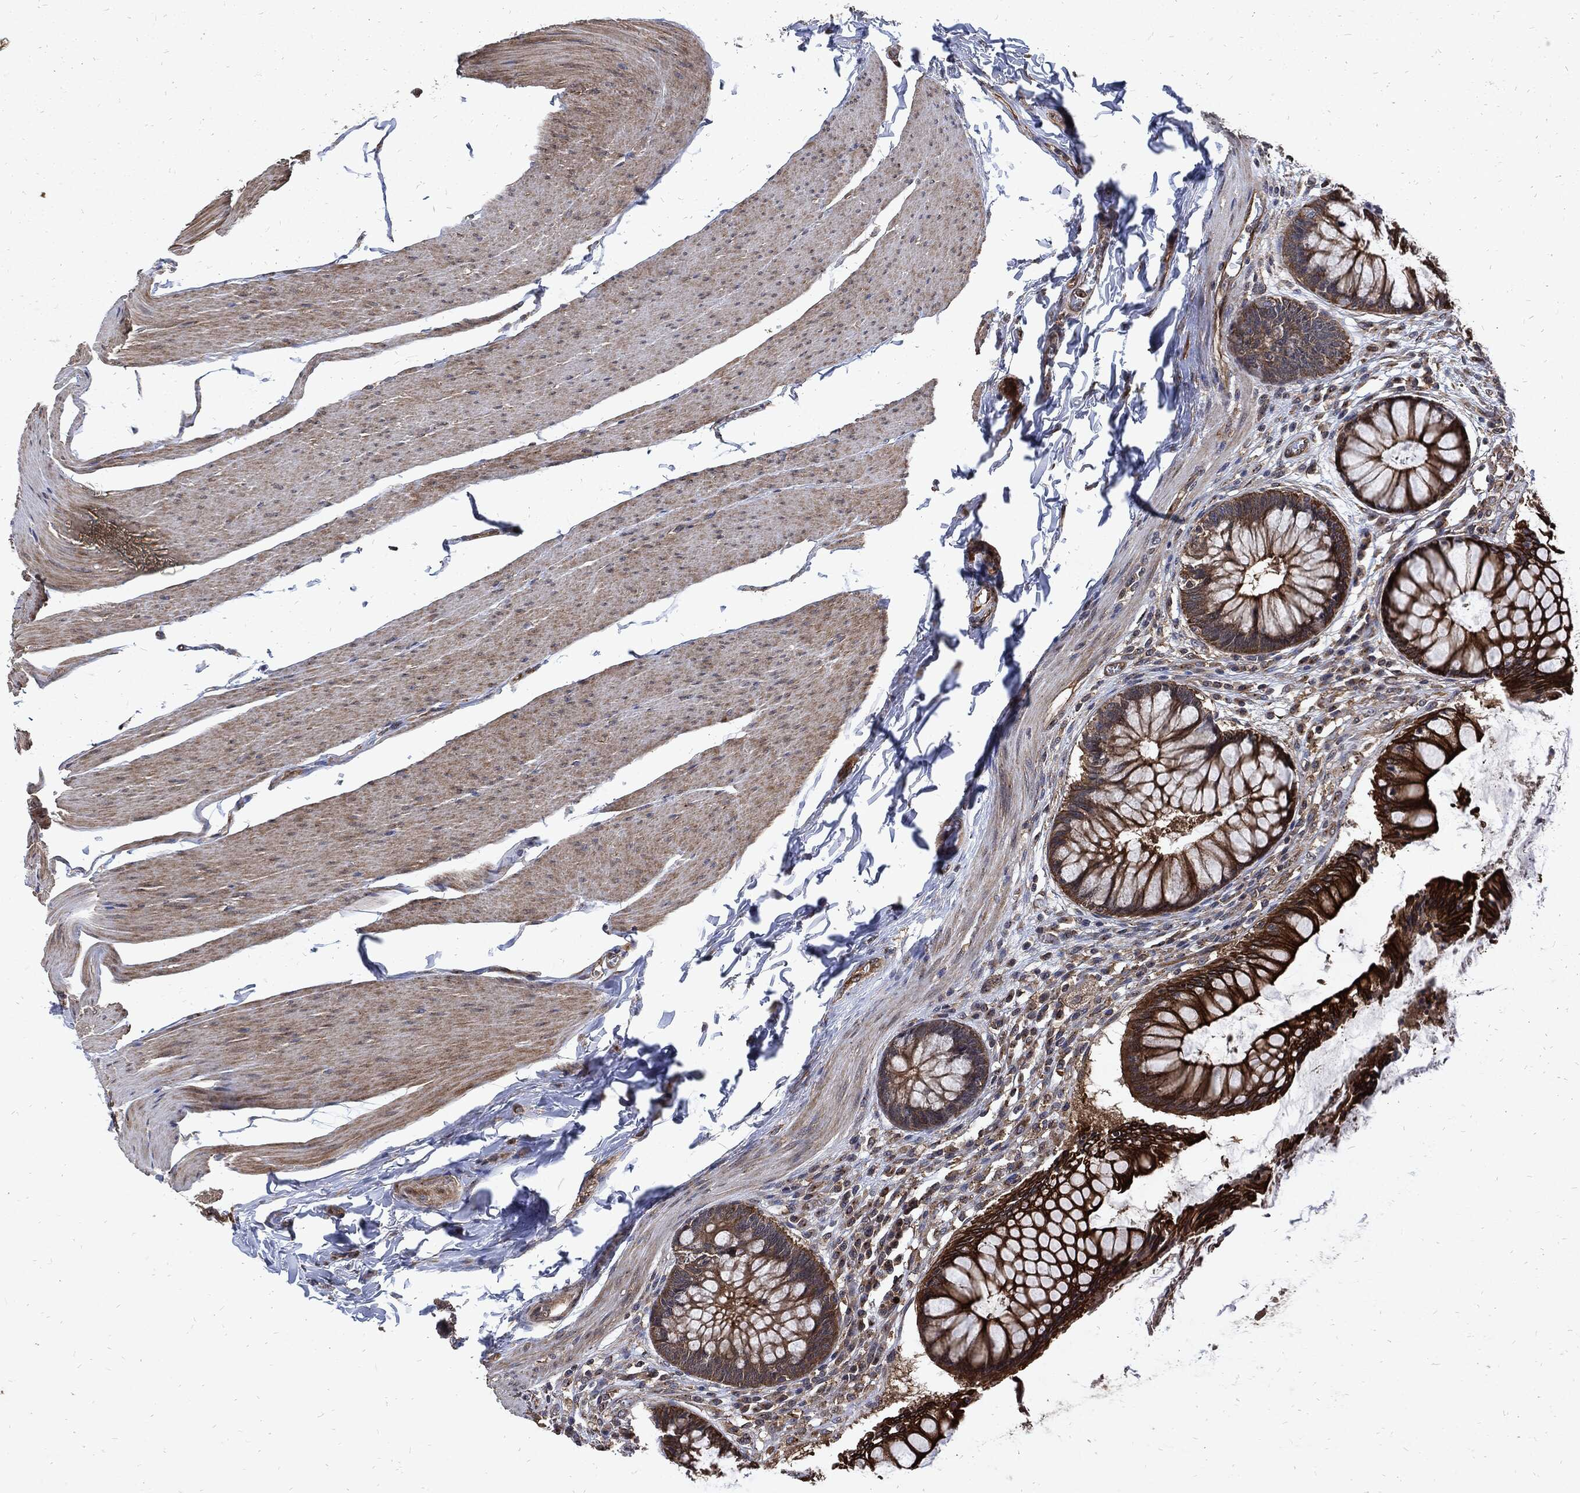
{"staining": {"intensity": "strong", "quantity": "25%-75%", "location": "cytoplasmic/membranous"}, "tissue": "rectum", "cell_type": "Glandular cells", "image_type": "normal", "snomed": [{"axis": "morphology", "description": "Normal tissue, NOS"}, {"axis": "topography", "description": "Rectum"}], "caption": "A high amount of strong cytoplasmic/membranous expression is appreciated in about 25%-75% of glandular cells in unremarkable rectum.", "gene": "DCTN1", "patient": {"sex": "female", "age": 58}}